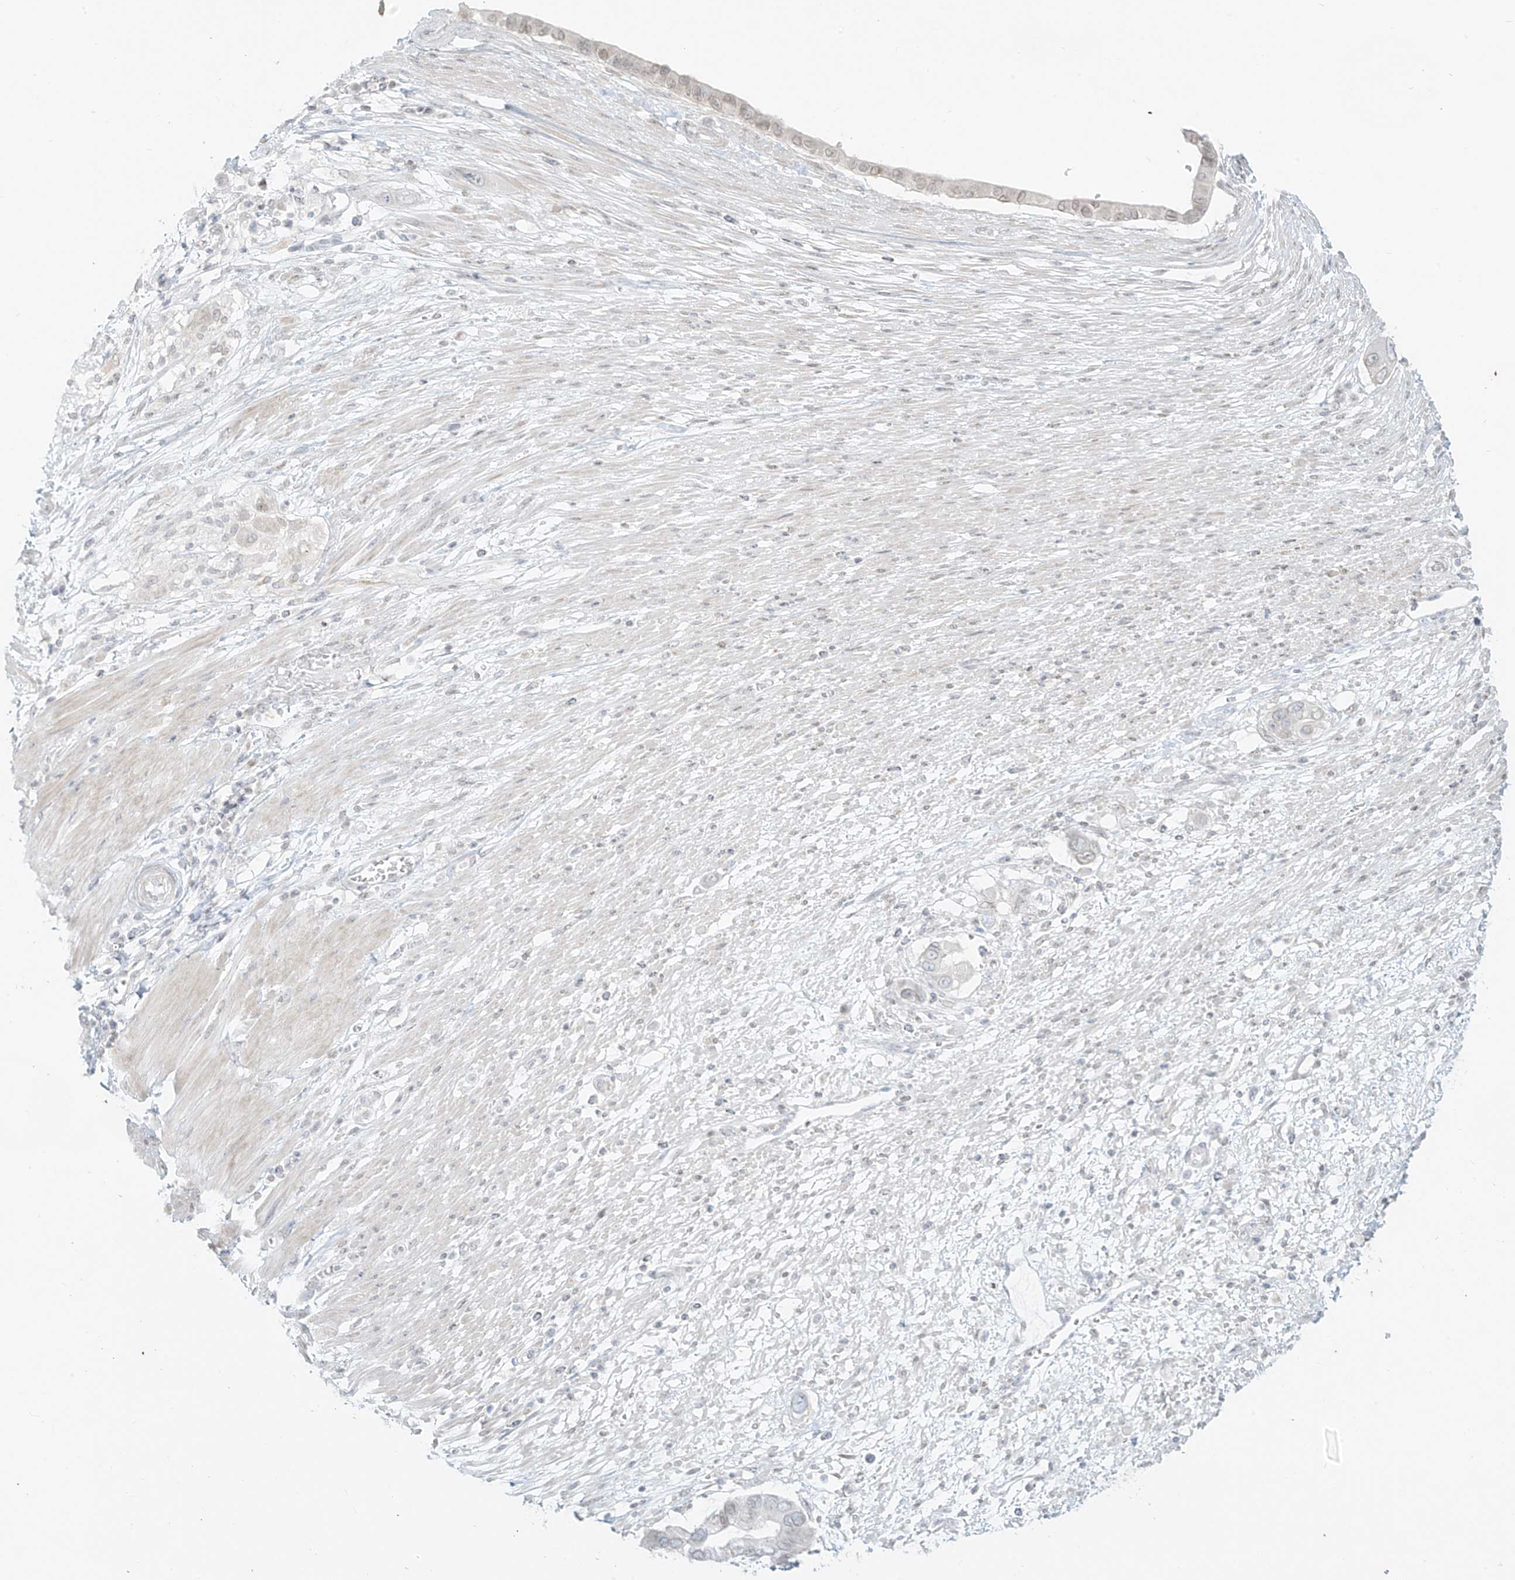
{"staining": {"intensity": "negative", "quantity": "none", "location": "none"}, "tissue": "pancreatic cancer", "cell_type": "Tumor cells", "image_type": "cancer", "snomed": [{"axis": "morphology", "description": "Adenocarcinoma, NOS"}, {"axis": "topography", "description": "Pancreas"}], "caption": "Pancreatic cancer stained for a protein using immunohistochemistry reveals no expression tumor cells.", "gene": "OSBPL7", "patient": {"sex": "male", "age": 68}}